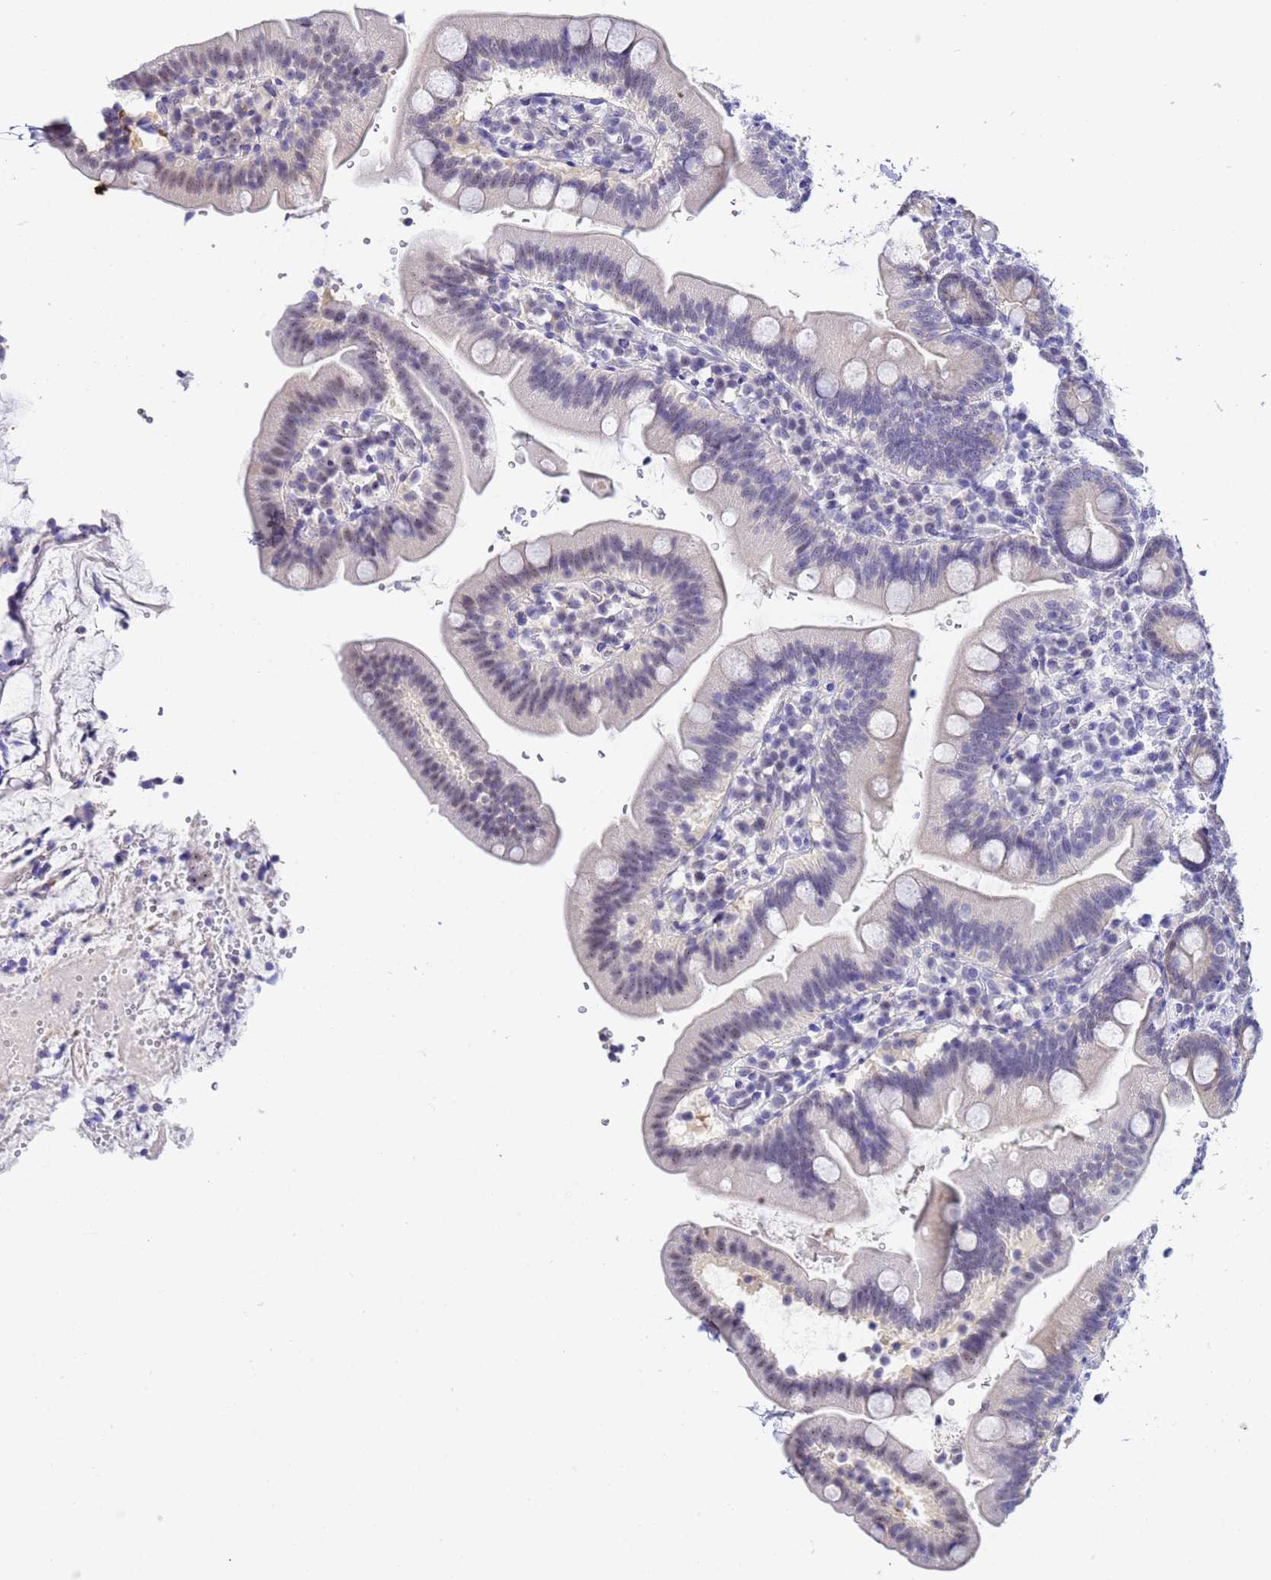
{"staining": {"intensity": "weak", "quantity": "<25%", "location": "cytoplasmic/membranous,nuclear"}, "tissue": "duodenum", "cell_type": "Glandular cells", "image_type": "normal", "snomed": [{"axis": "morphology", "description": "Normal tissue, NOS"}, {"axis": "topography", "description": "Duodenum"}], "caption": "This is an immunohistochemistry (IHC) histopathology image of normal duodenum. There is no staining in glandular cells.", "gene": "ACTL6B", "patient": {"sex": "female", "age": 67}}